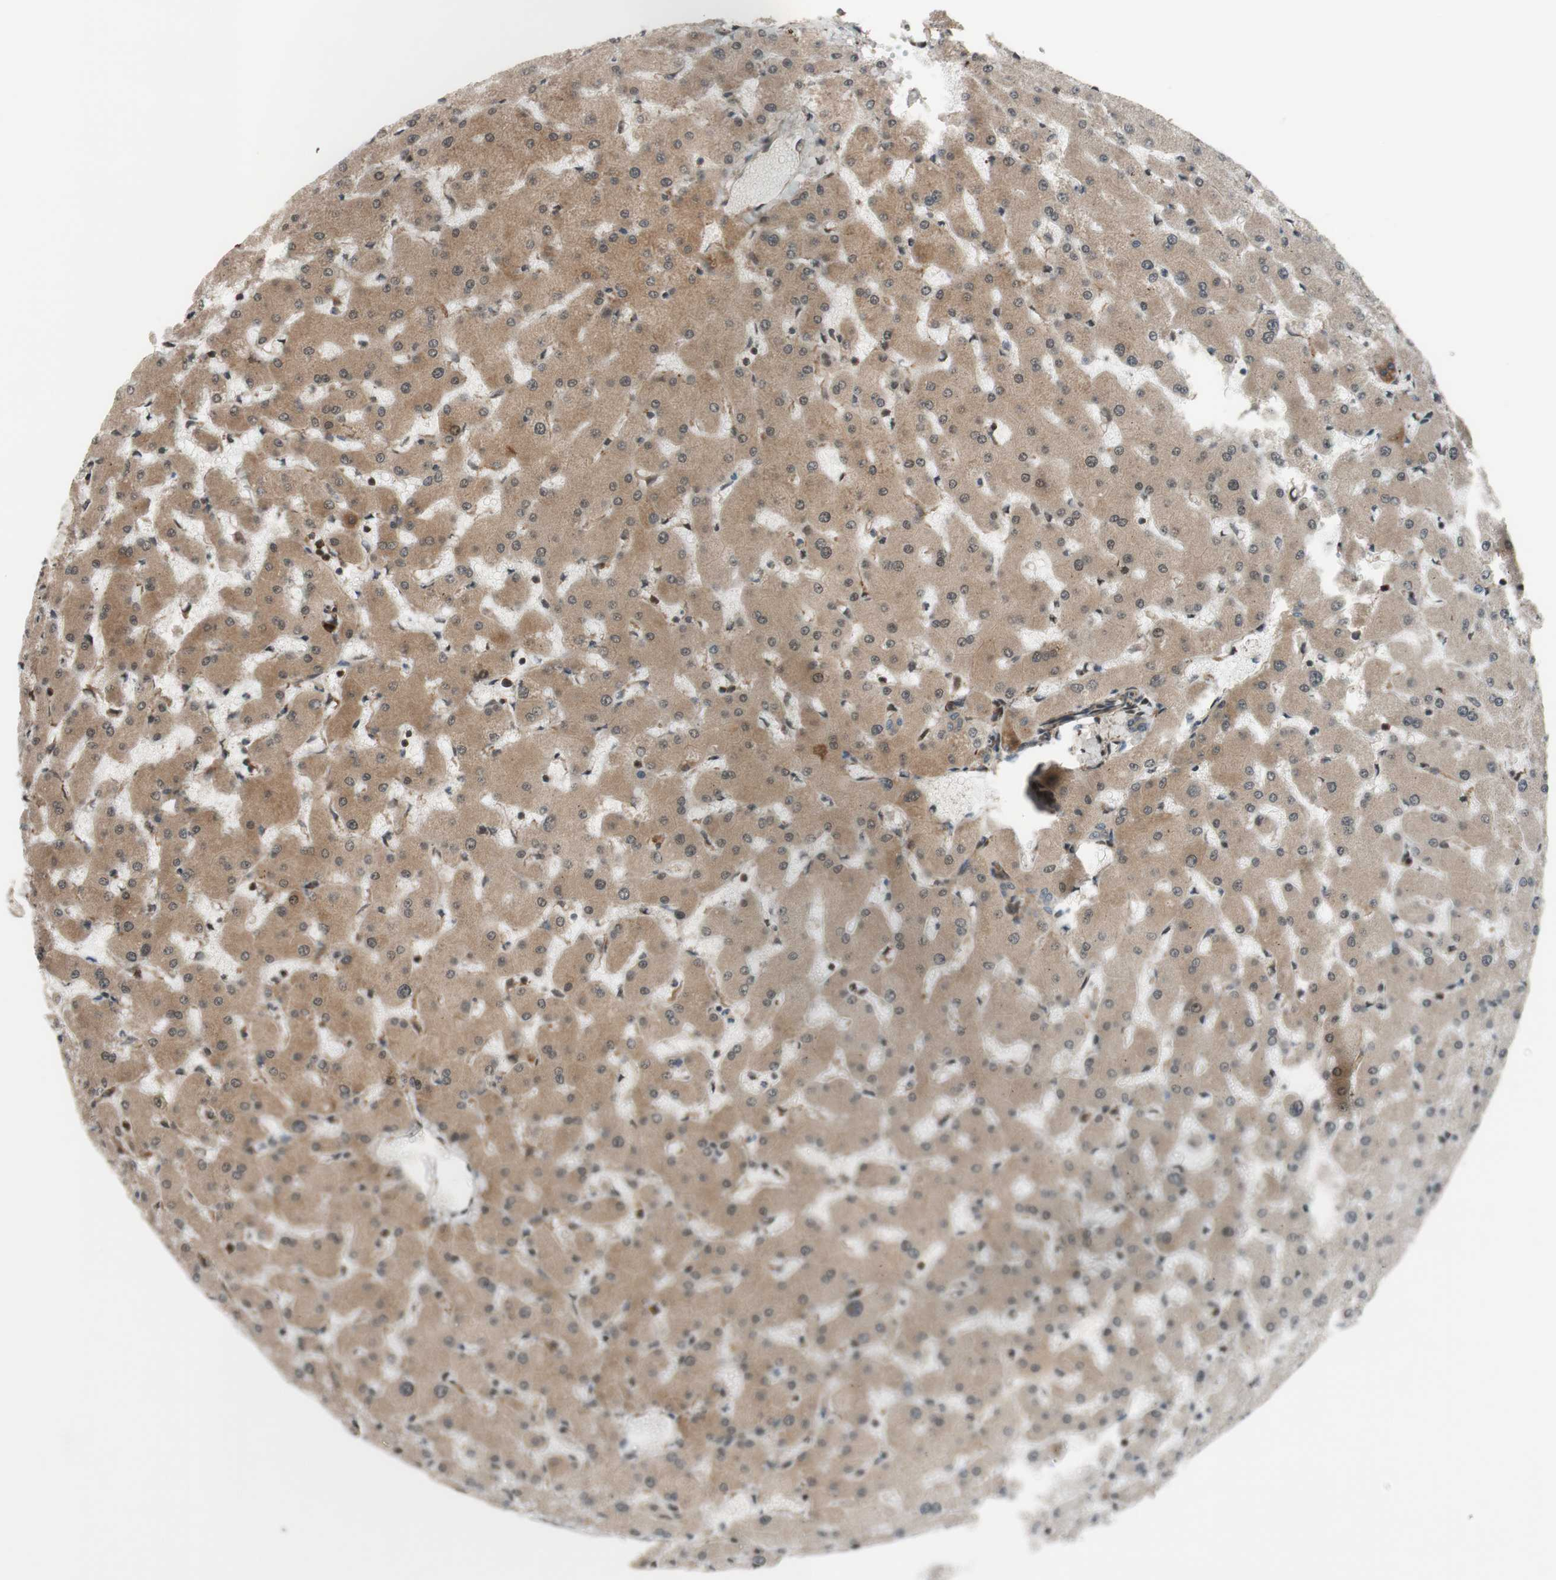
{"staining": {"intensity": "weak", "quantity": ">75%", "location": "cytoplasmic/membranous"}, "tissue": "liver", "cell_type": "Cholangiocytes", "image_type": "normal", "snomed": [{"axis": "morphology", "description": "Normal tissue, NOS"}, {"axis": "topography", "description": "Liver"}], "caption": "A brown stain highlights weak cytoplasmic/membranous expression of a protein in cholangiocytes of unremarkable liver. (Stains: DAB (3,3'-diaminobenzidine) in brown, nuclei in blue, Microscopy: brightfield microscopy at high magnification).", "gene": "CCN4", "patient": {"sex": "female", "age": 63}}